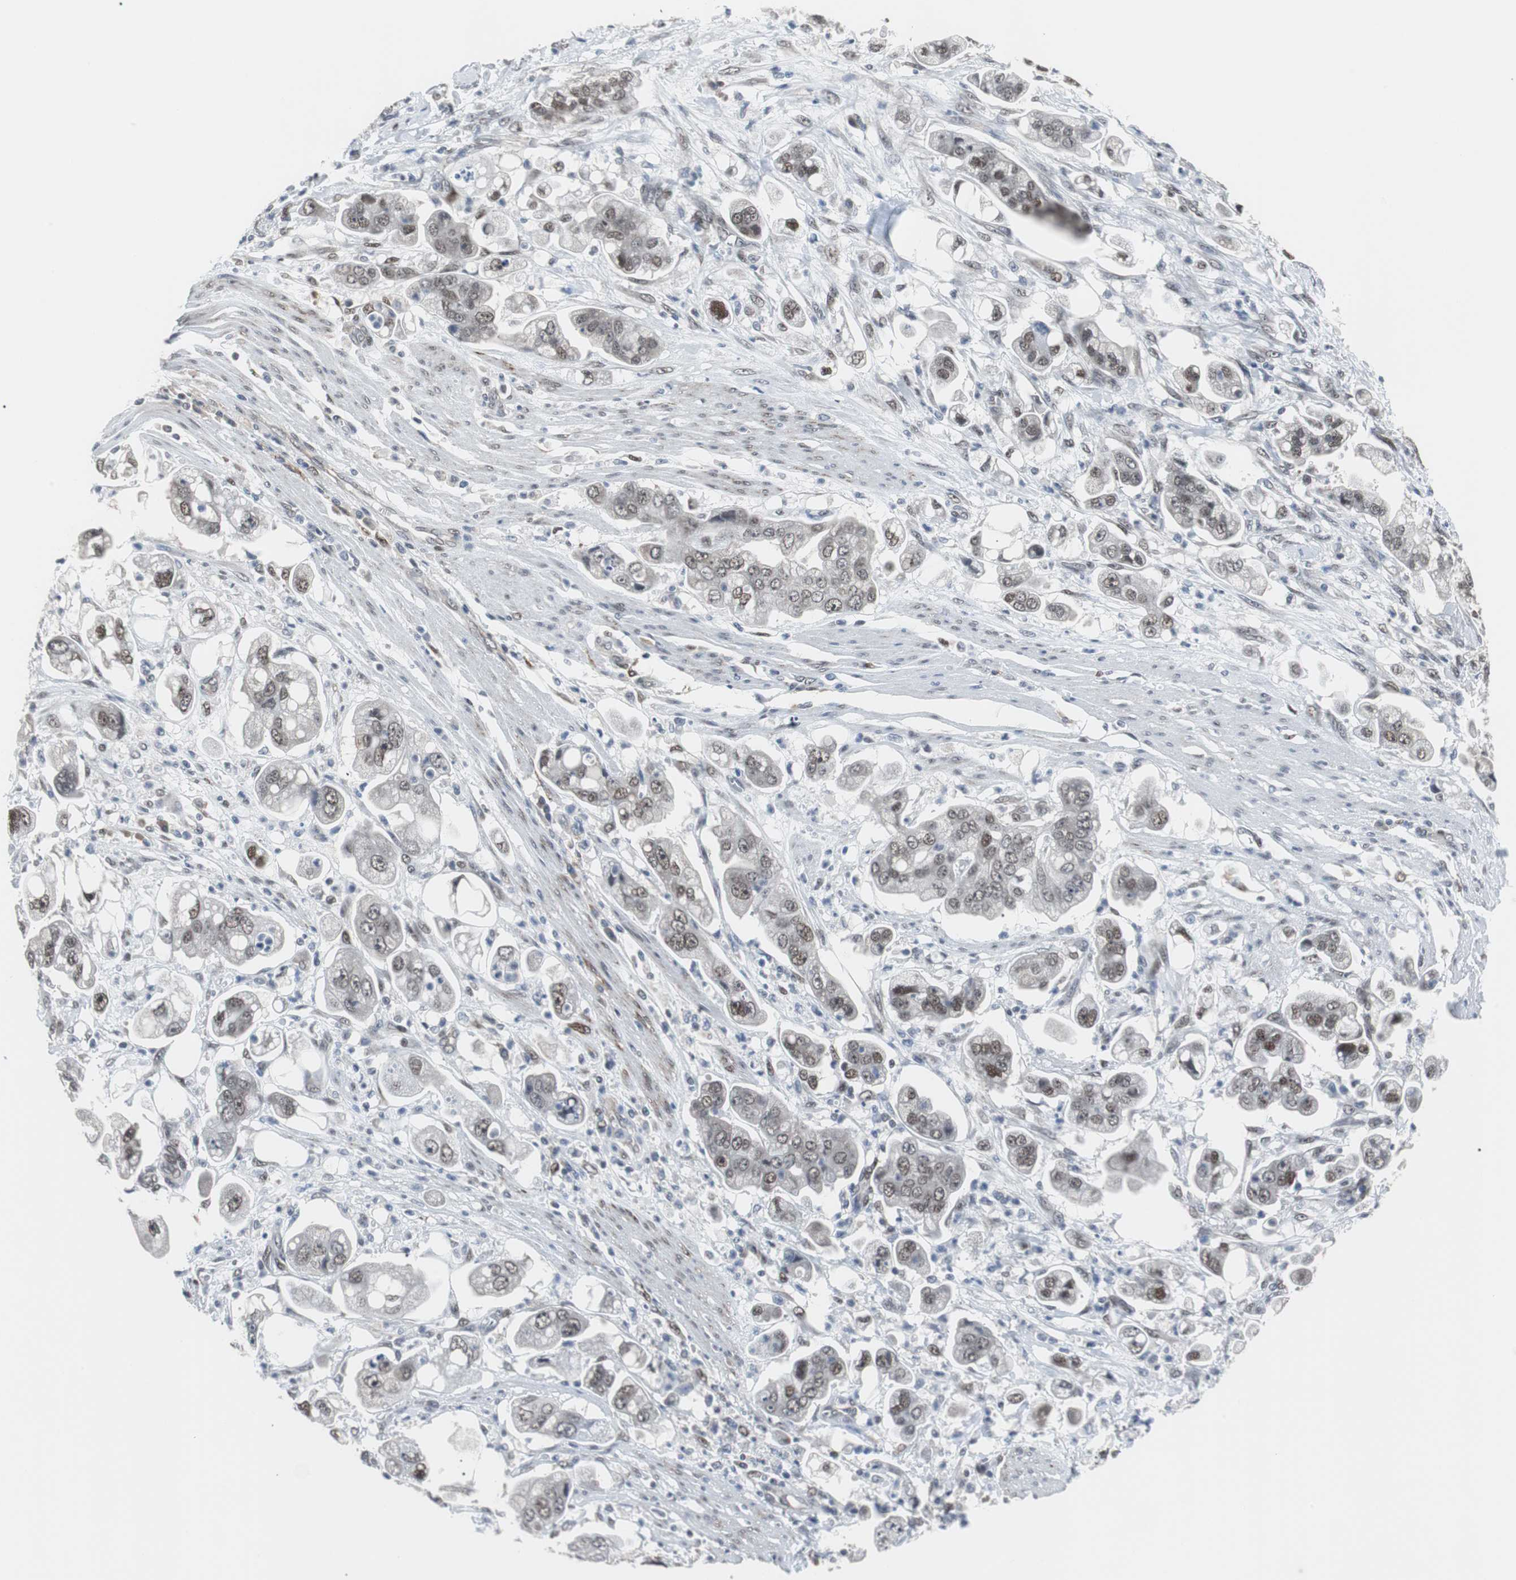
{"staining": {"intensity": "weak", "quantity": "25%-75%", "location": "nuclear"}, "tissue": "stomach cancer", "cell_type": "Tumor cells", "image_type": "cancer", "snomed": [{"axis": "morphology", "description": "Adenocarcinoma, NOS"}, {"axis": "topography", "description": "Stomach"}], "caption": "Protein staining shows weak nuclear staining in about 25%-75% of tumor cells in stomach cancer.", "gene": "ZHX2", "patient": {"sex": "male", "age": 62}}